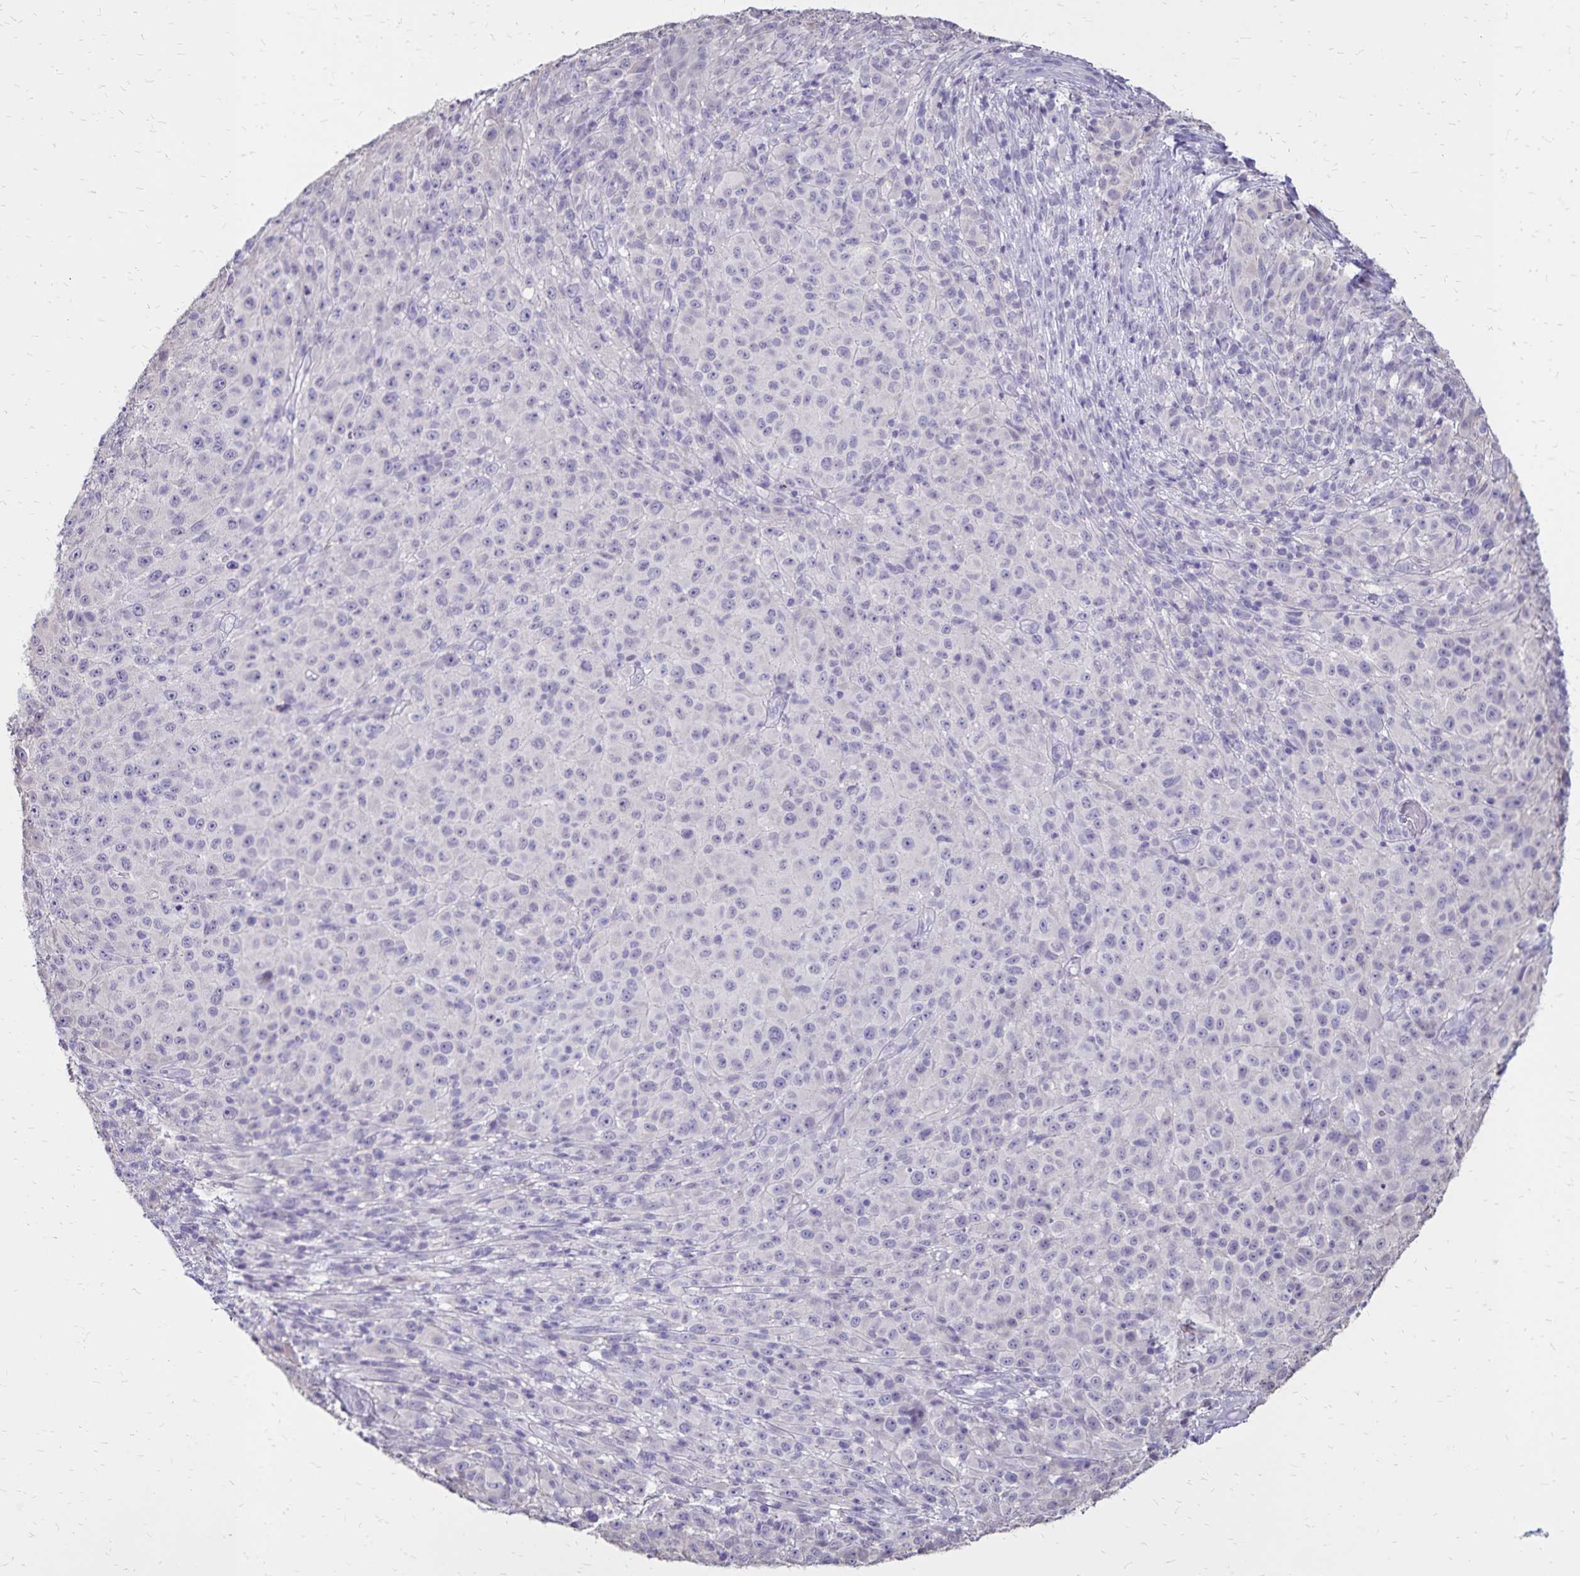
{"staining": {"intensity": "negative", "quantity": "none", "location": "none"}, "tissue": "melanoma", "cell_type": "Tumor cells", "image_type": "cancer", "snomed": [{"axis": "morphology", "description": "Malignant melanoma, NOS"}, {"axis": "topography", "description": "Skin"}], "caption": "A high-resolution photomicrograph shows immunohistochemistry staining of malignant melanoma, which shows no significant expression in tumor cells.", "gene": "SH3GL3", "patient": {"sex": "male", "age": 73}}